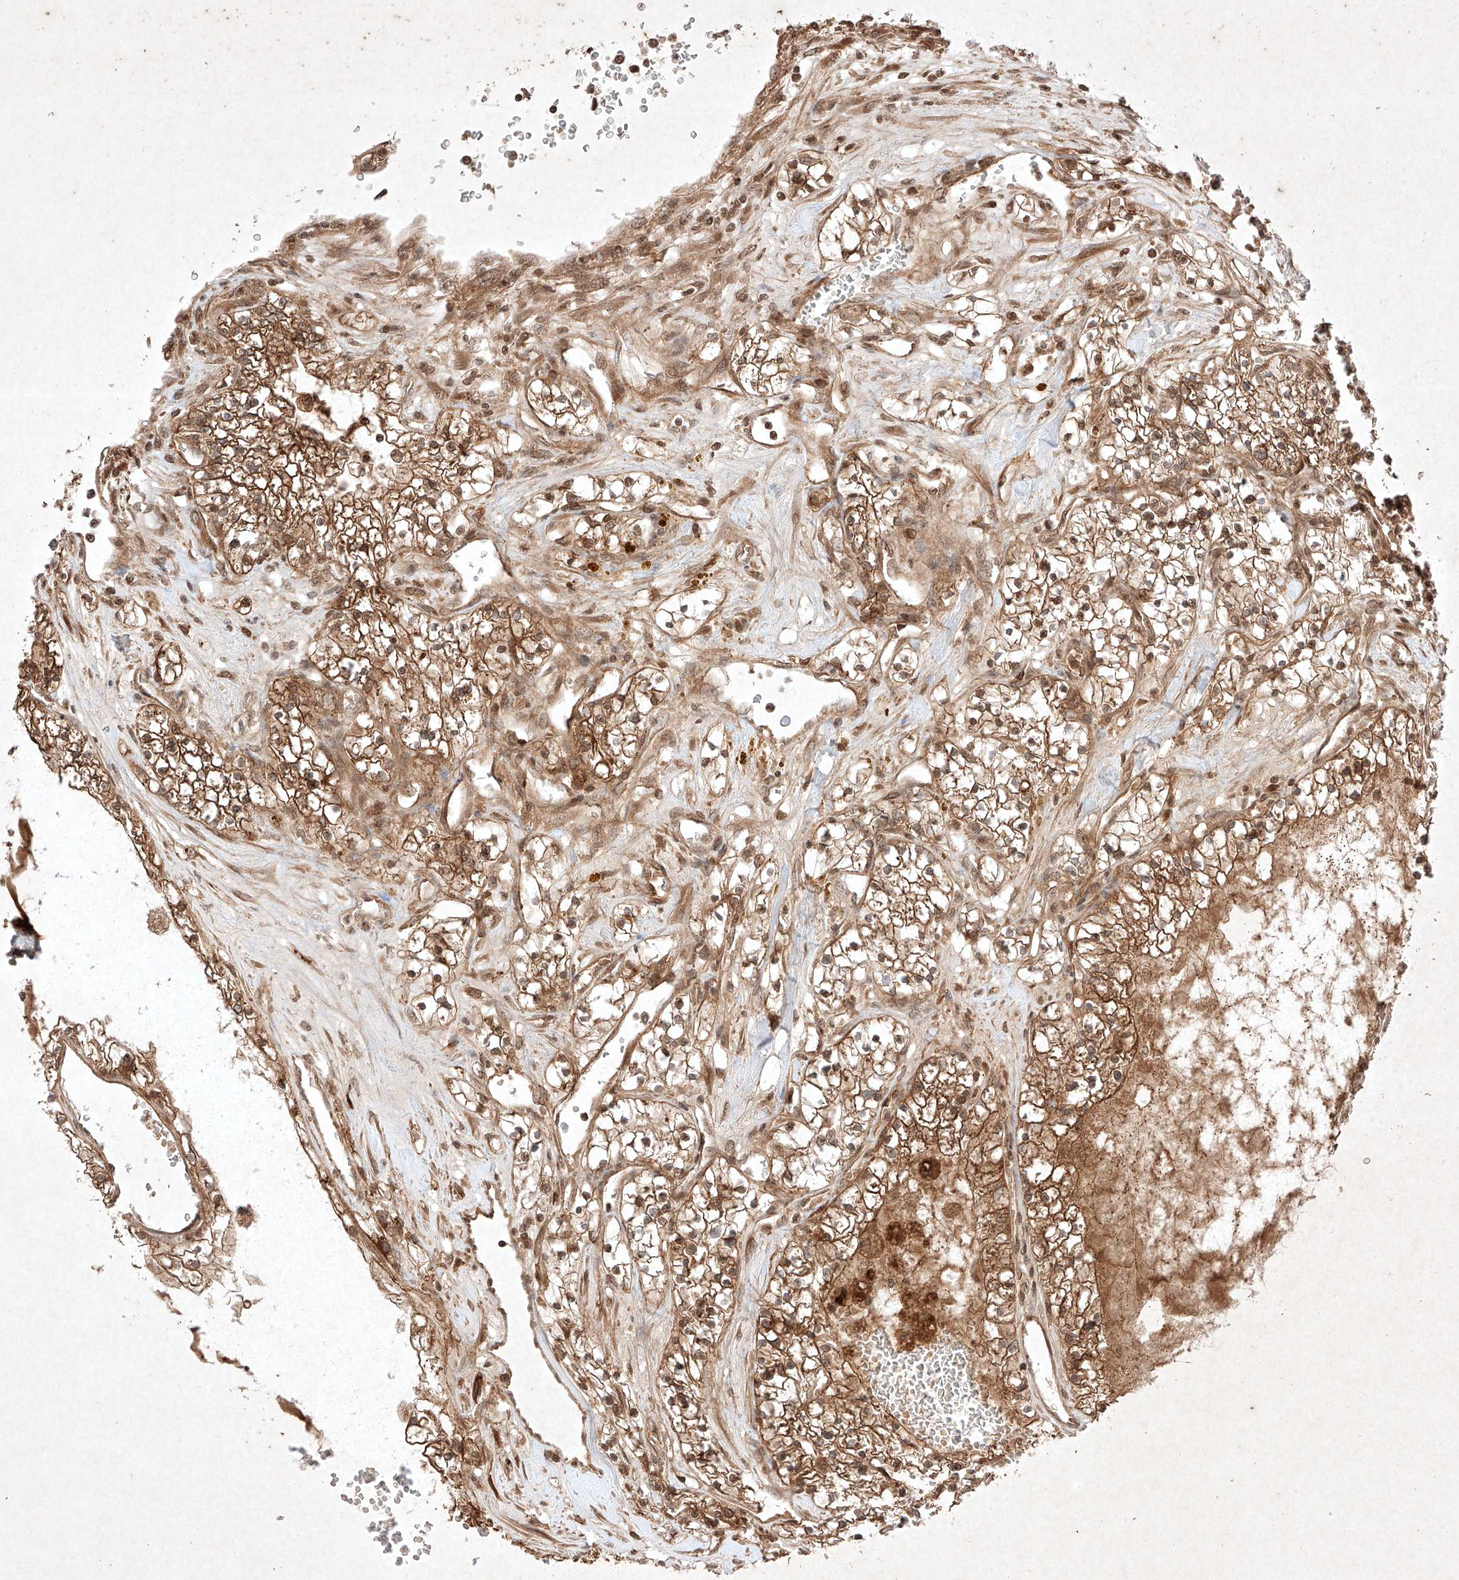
{"staining": {"intensity": "moderate", "quantity": ">75%", "location": "cytoplasmic/membranous"}, "tissue": "renal cancer", "cell_type": "Tumor cells", "image_type": "cancer", "snomed": [{"axis": "morphology", "description": "Normal tissue, NOS"}, {"axis": "morphology", "description": "Adenocarcinoma, NOS"}, {"axis": "topography", "description": "Kidney"}], "caption": "A micrograph showing moderate cytoplasmic/membranous positivity in about >75% of tumor cells in renal cancer (adenocarcinoma), as visualized by brown immunohistochemical staining.", "gene": "RNF31", "patient": {"sex": "male", "age": 68}}